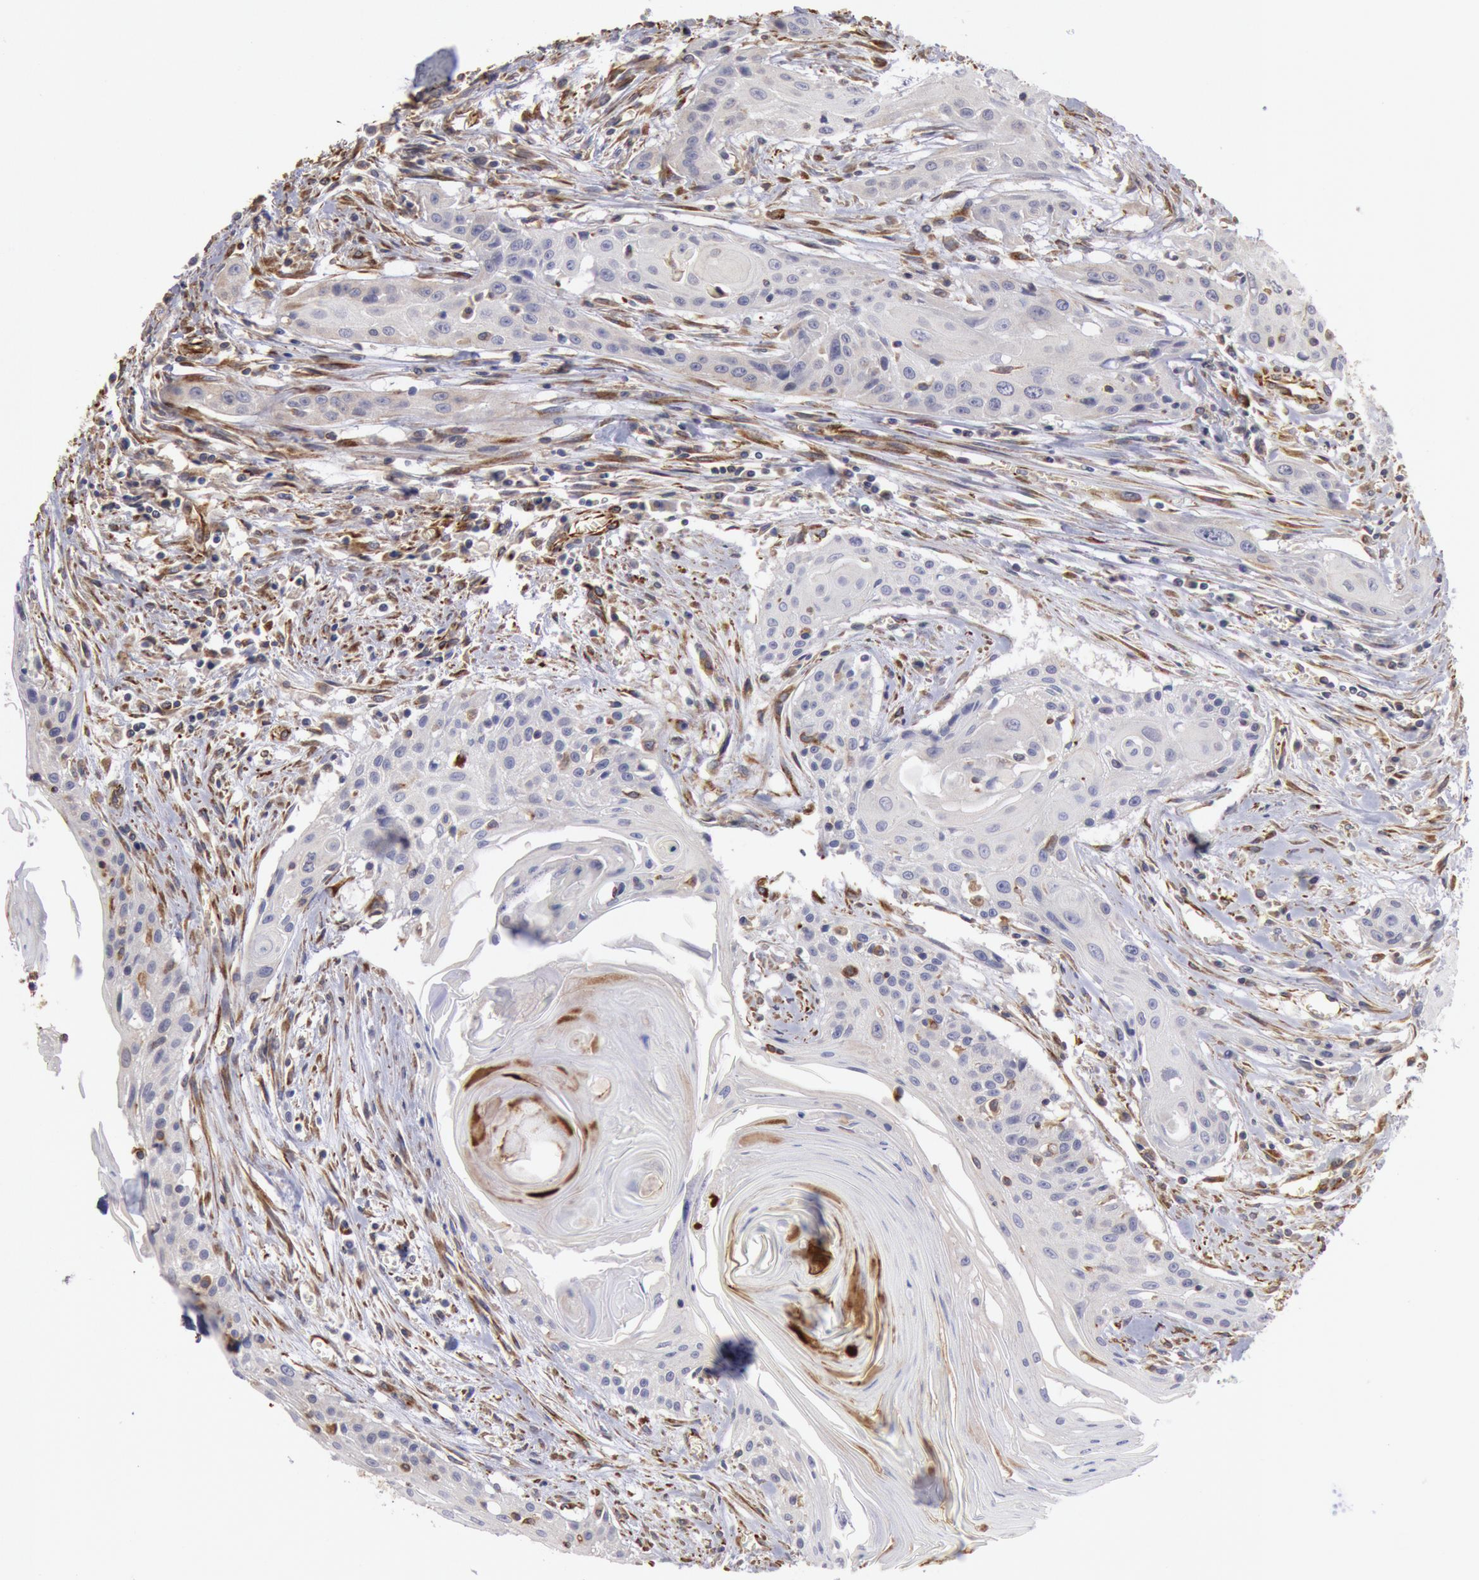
{"staining": {"intensity": "negative", "quantity": "none", "location": "none"}, "tissue": "head and neck cancer", "cell_type": "Tumor cells", "image_type": "cancer", "snomed": [{"axis": "morphology", "description": "Squamous cell carcinoma, NOS"}, {"axis": "morphology", "description": "Squamous cell carcinoma, metastatic, NOS"}, {"axis": "topography", "description": "Lymph node"}, {"axis": "topography", "description": "Salivary gland"}, {"axis": "topography", "description": "Head-Neck"}], "caption": "An IHC histopathology image of head and neck cancer (squamous cell carcinoma) is shown. There is no staining in tumor cells of head and neck cancer (squamous cell carcinoma). (DAB immunohistochemistry (IHC) with hematoxylin counter stain).", "gene": "RNF139", "patient": {"sex": "female", "age": 74}}